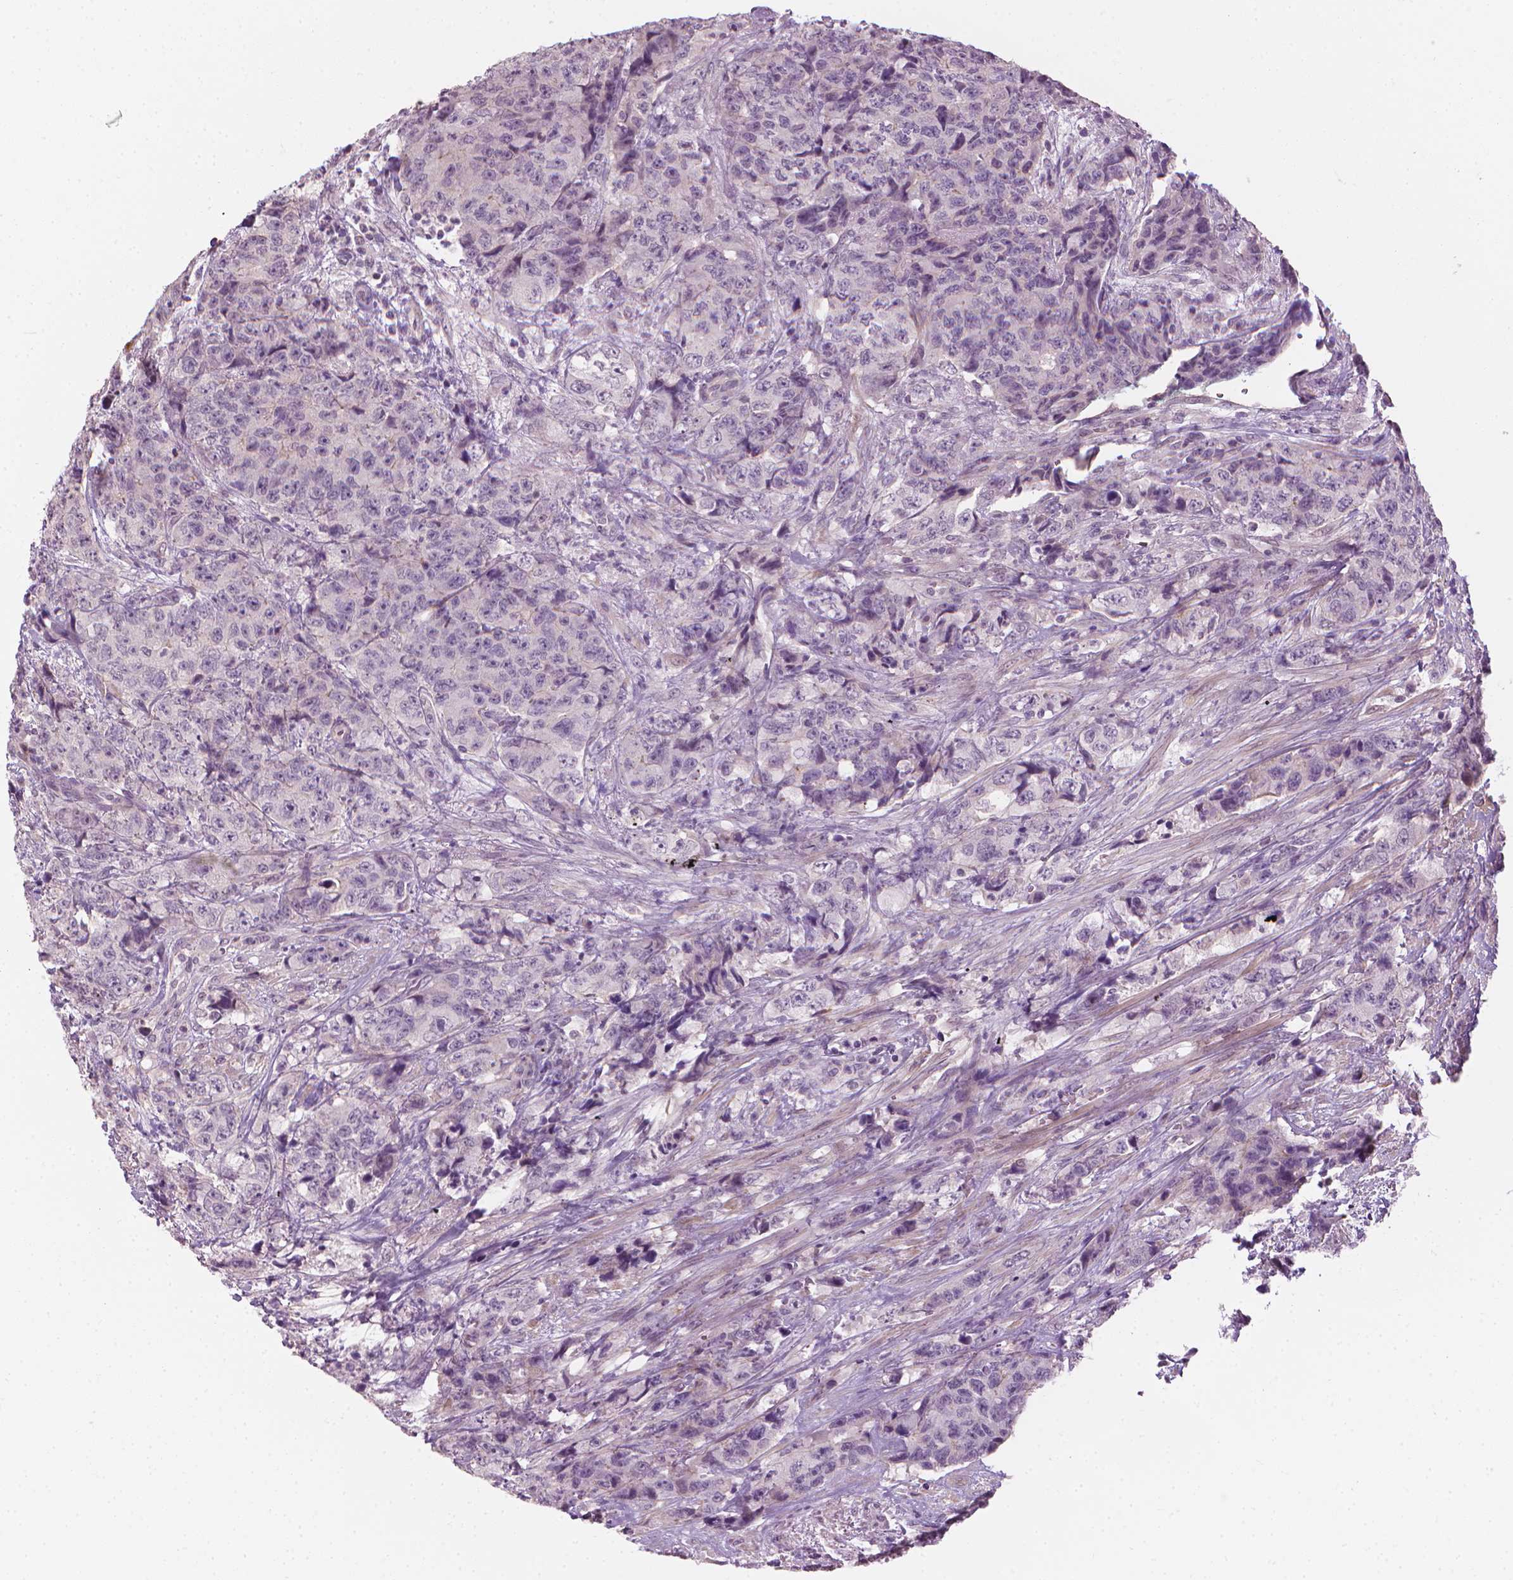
{"staining": {"intensity": "negative", "quantity": "none", "location": "none"}, "tissue": "urothelial cancer", "cell_type": "Tumor cells", "image_type": "cancer", "snomed": [{"axis": "morphology", "description": "Urothelial carcinoma, High grade"}, {"axis": "topography", "description": "Urinary bladder"}], "caption": "The micrograph reveals no staining of tumor cells in urothelial cancer.", "gene": "SAXO2", "patient": {"sex": "female", "age": 78}}